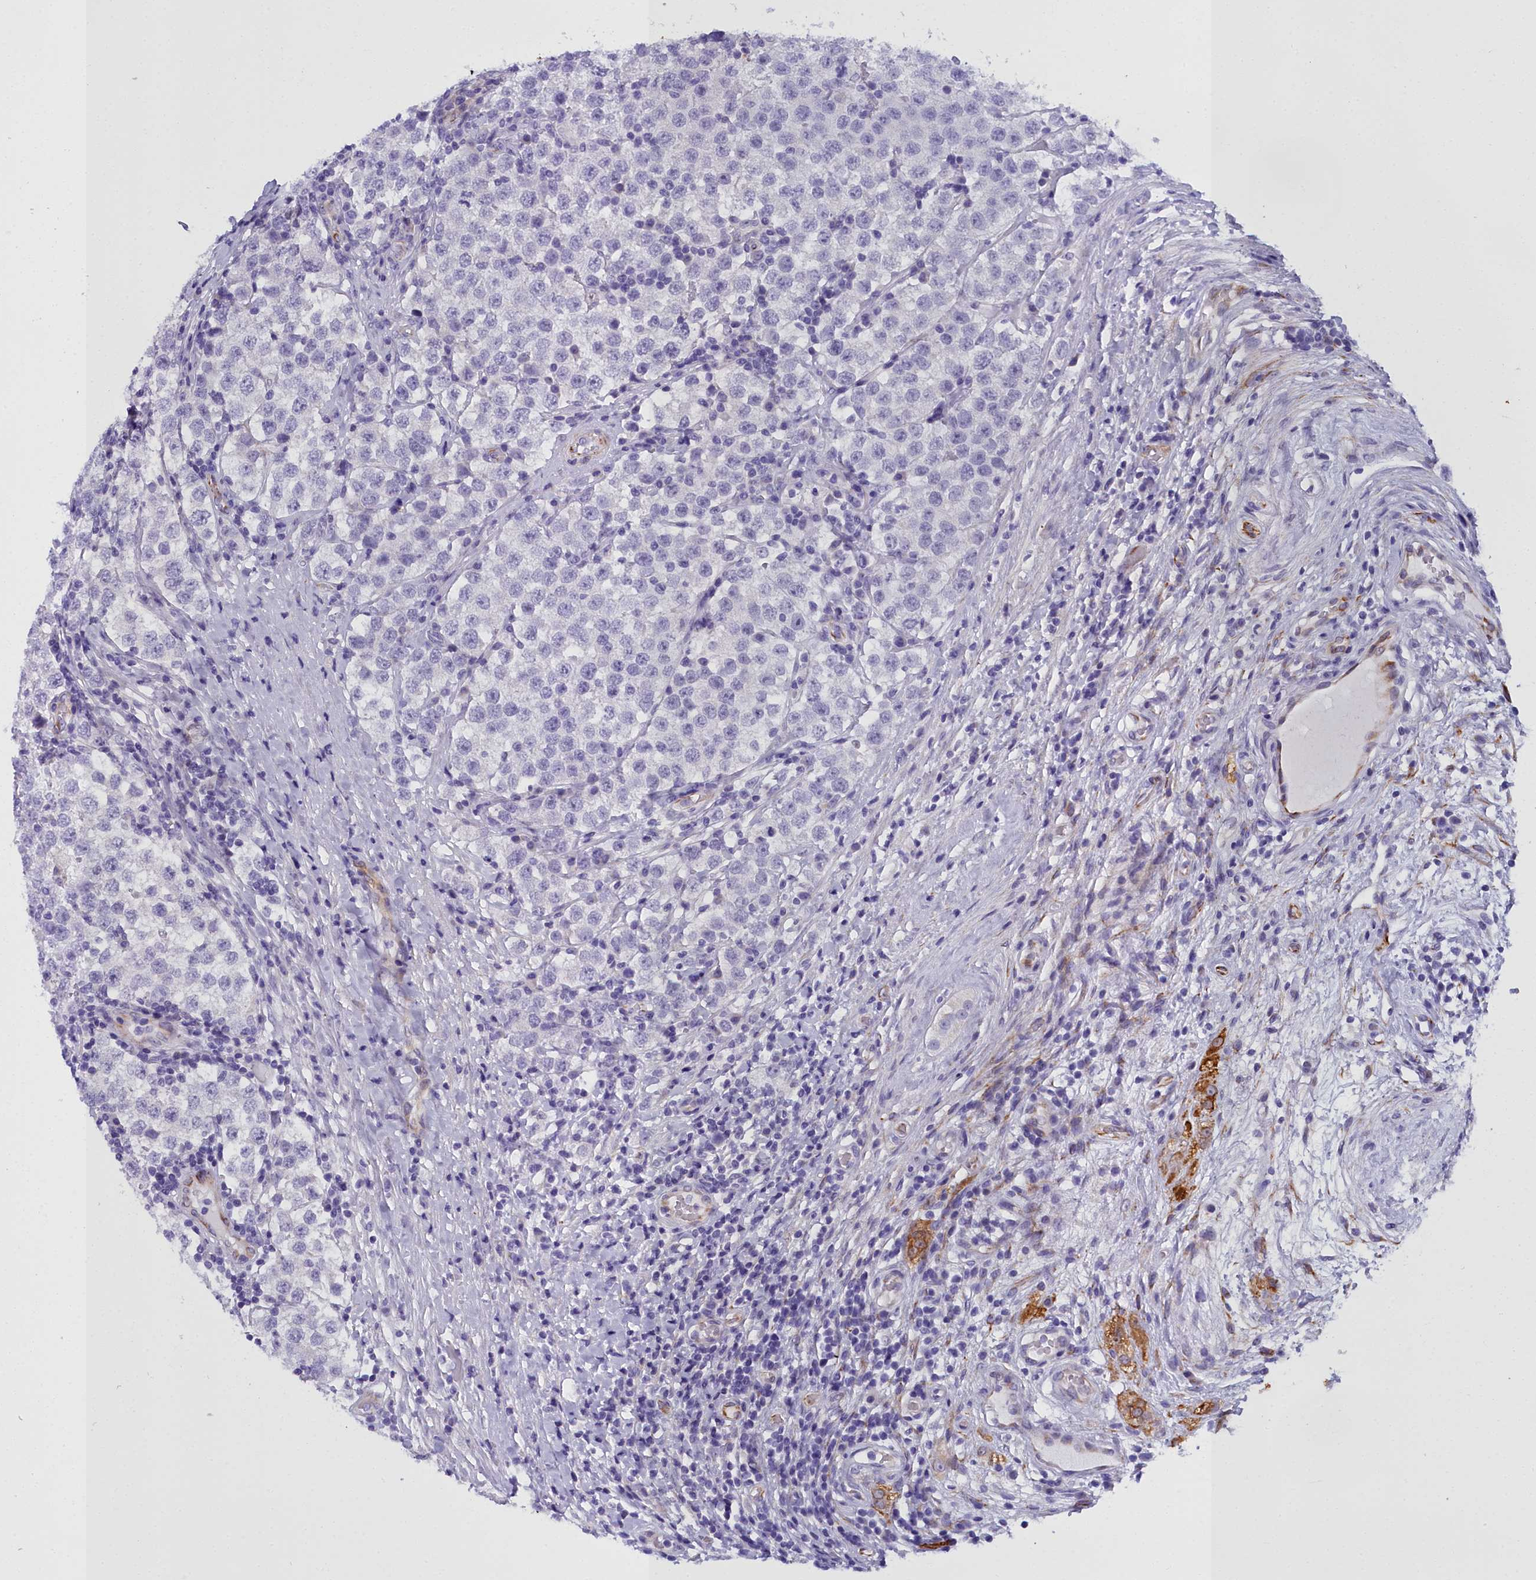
{"staining": {"intensity": "negative", "quantity": "none", "location": "none"}, "tissue": "testis cancer", "cell_type": "Tumor cells", "image_type": "cancer", "snomed": [{"axis": "morphology", "description": "Seminoma, NOS"}, {"axis": "topography", "description": "Testis"}], "caption": "Immunohistochemical staining of testis seminoma exhibits no significant staining in tumor cells.", "gene": "TIMM22", "patient": {"sex": "male", "age": 34}}